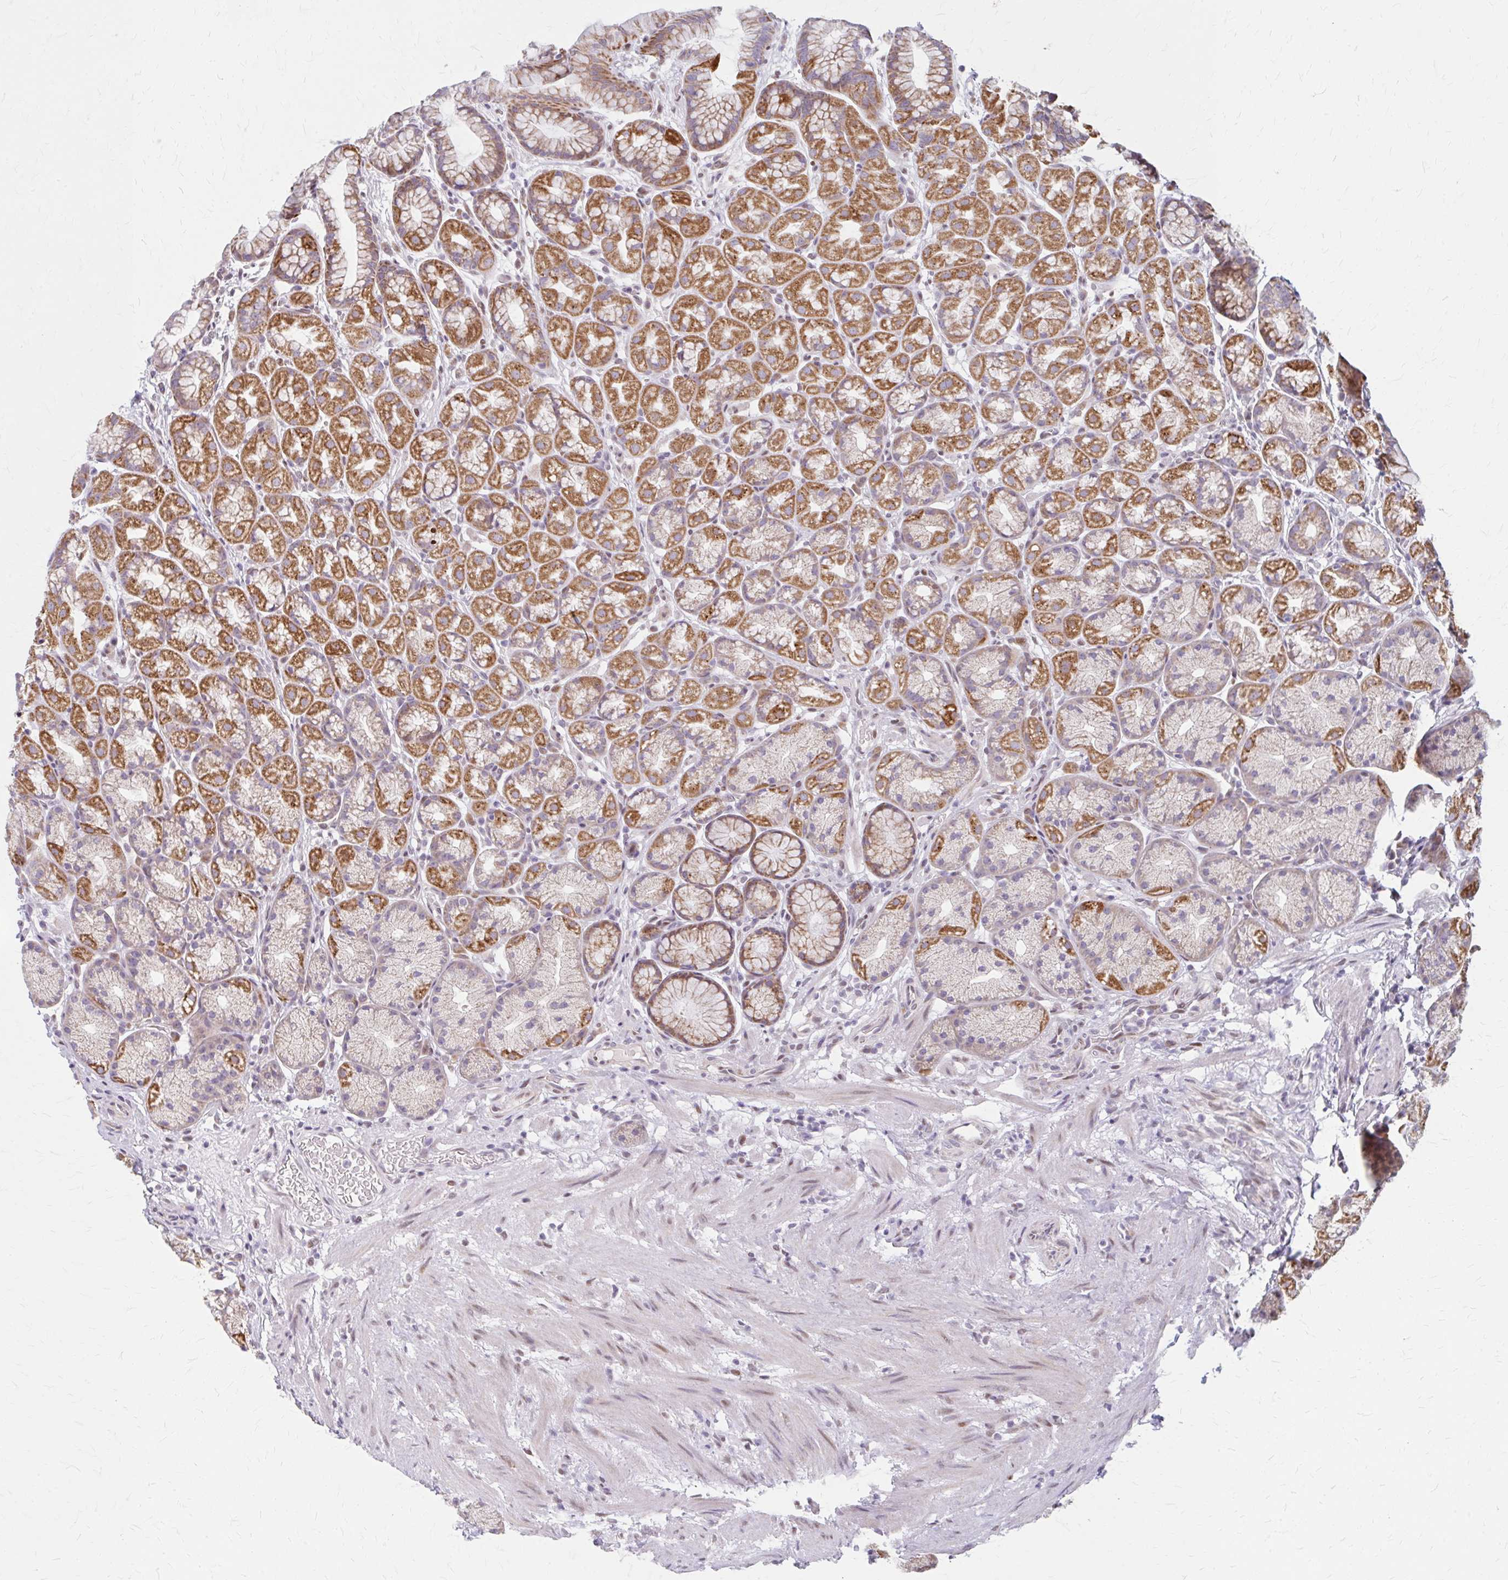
{"staining": {"intensity": "moderate", "quantity": "25%-75%", "location": "cytoplasmic/membranous,nuclear"}, "tissue": "stomach", "cell_type": "Glandular cells", "image_type": "normal", "snomed": [{"axis": "morphology", "description": "Normal tissue, NOS"}, {"axis": "topography", "description": "Stomach, lower"}], "caption": "Immunohistochemistry histopathology image of unremarkable stomach stained for a protein (brown), which reveals medium levels of moderate cytoplasmic/membranous,nuclear expression in approximately 25%-75% of glandular cells.", "gene": "BEAN1", "patient": {"sex": "male", "age": 67}}